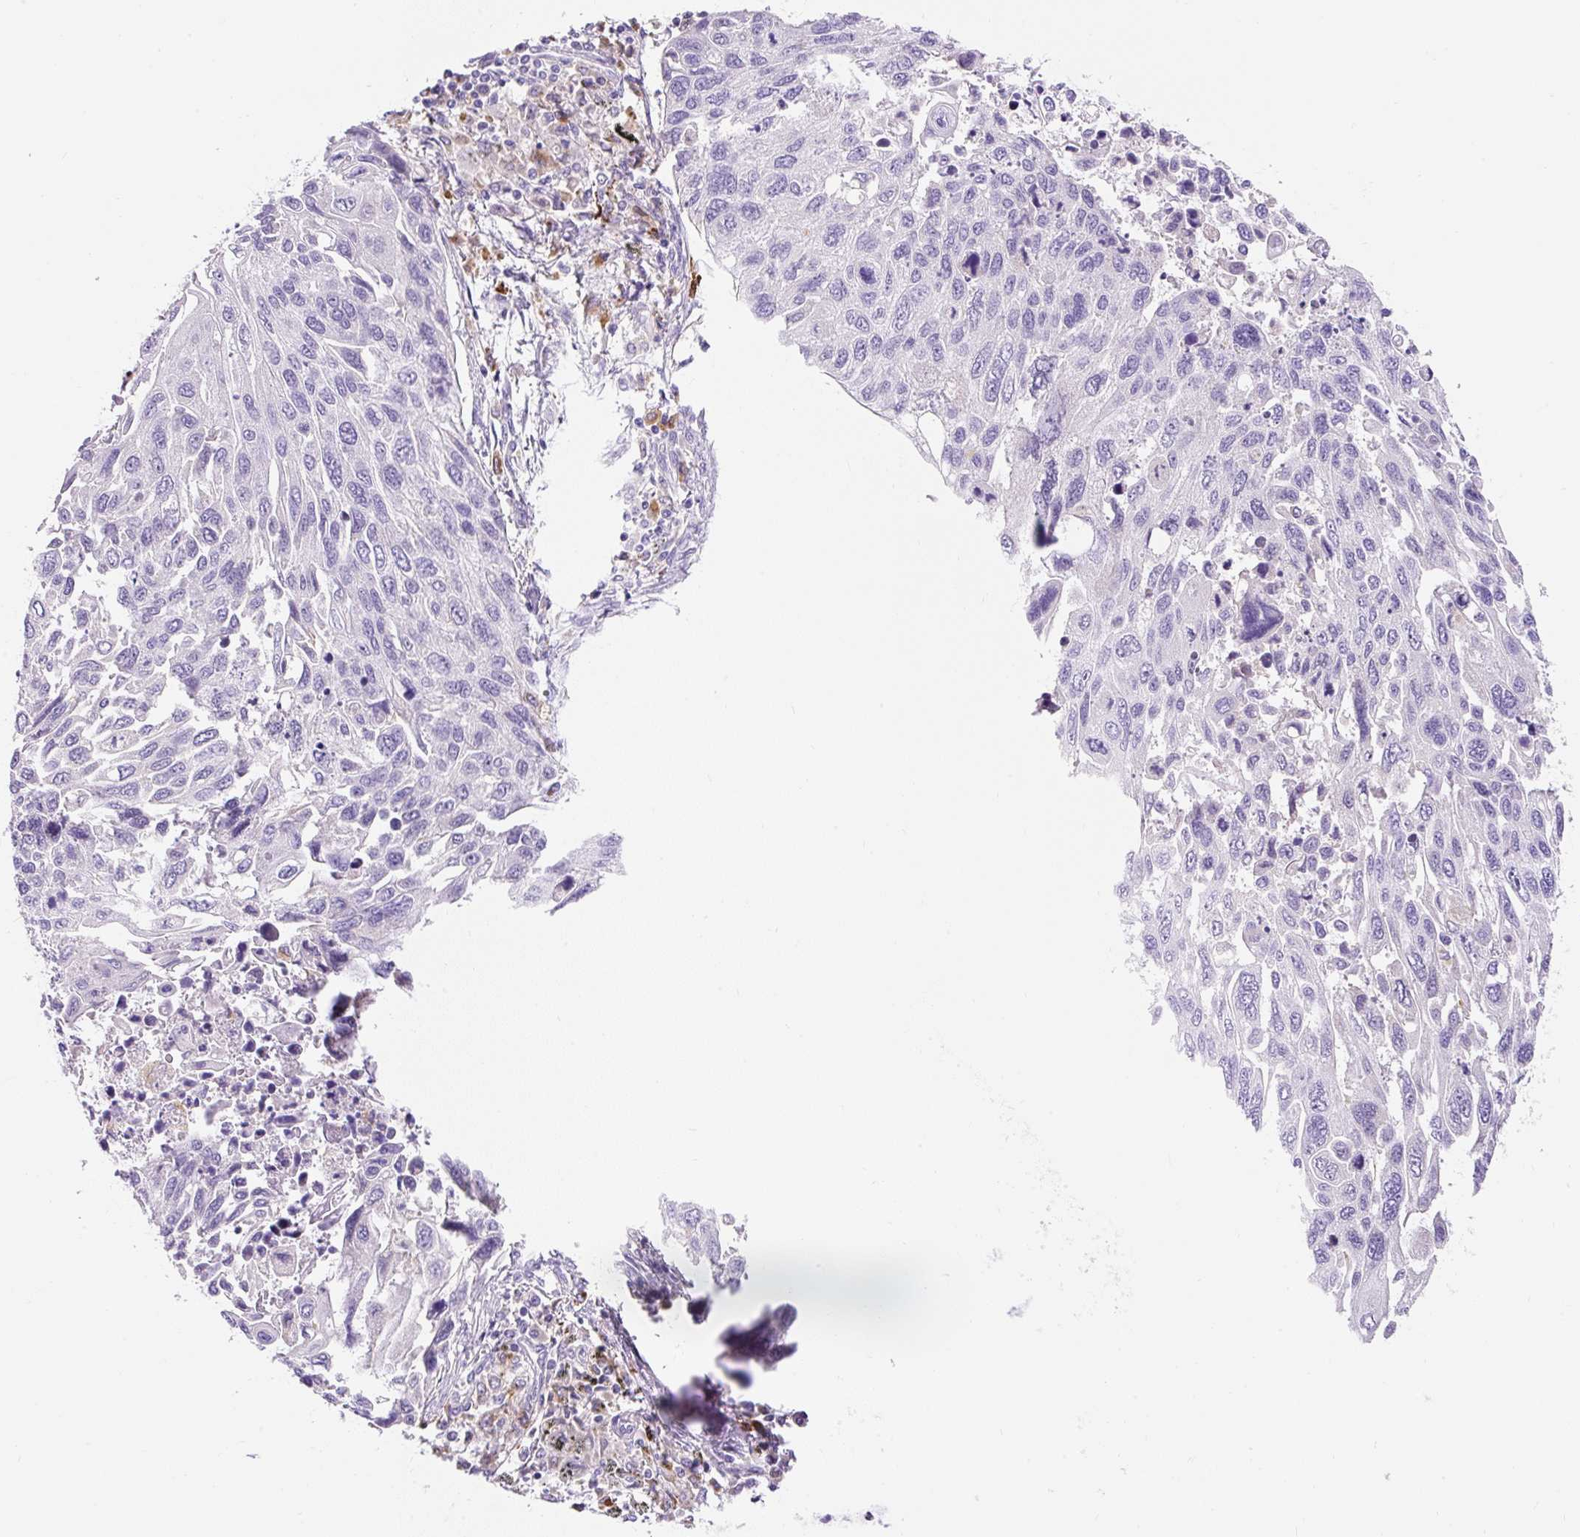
{"staining": {"intensity": "negative", "quantity": "none", "location": "none"}, "tissue": "lung cancer", "cell_type": "Tumor cells", "image_type": "cancer", "snomed": [{"axis": "morphology", "description": "Squamous cell carcinoma, NOS"}, {"axis": "topography", "description": "Lung"}], "caption": "Squamous cell carcinoma (lung) was stained to show a protein in brown. There is no significant expression in tumor cells.", "gene": "TMEM150C", "patient": {"sex": "male", "age": 62}}